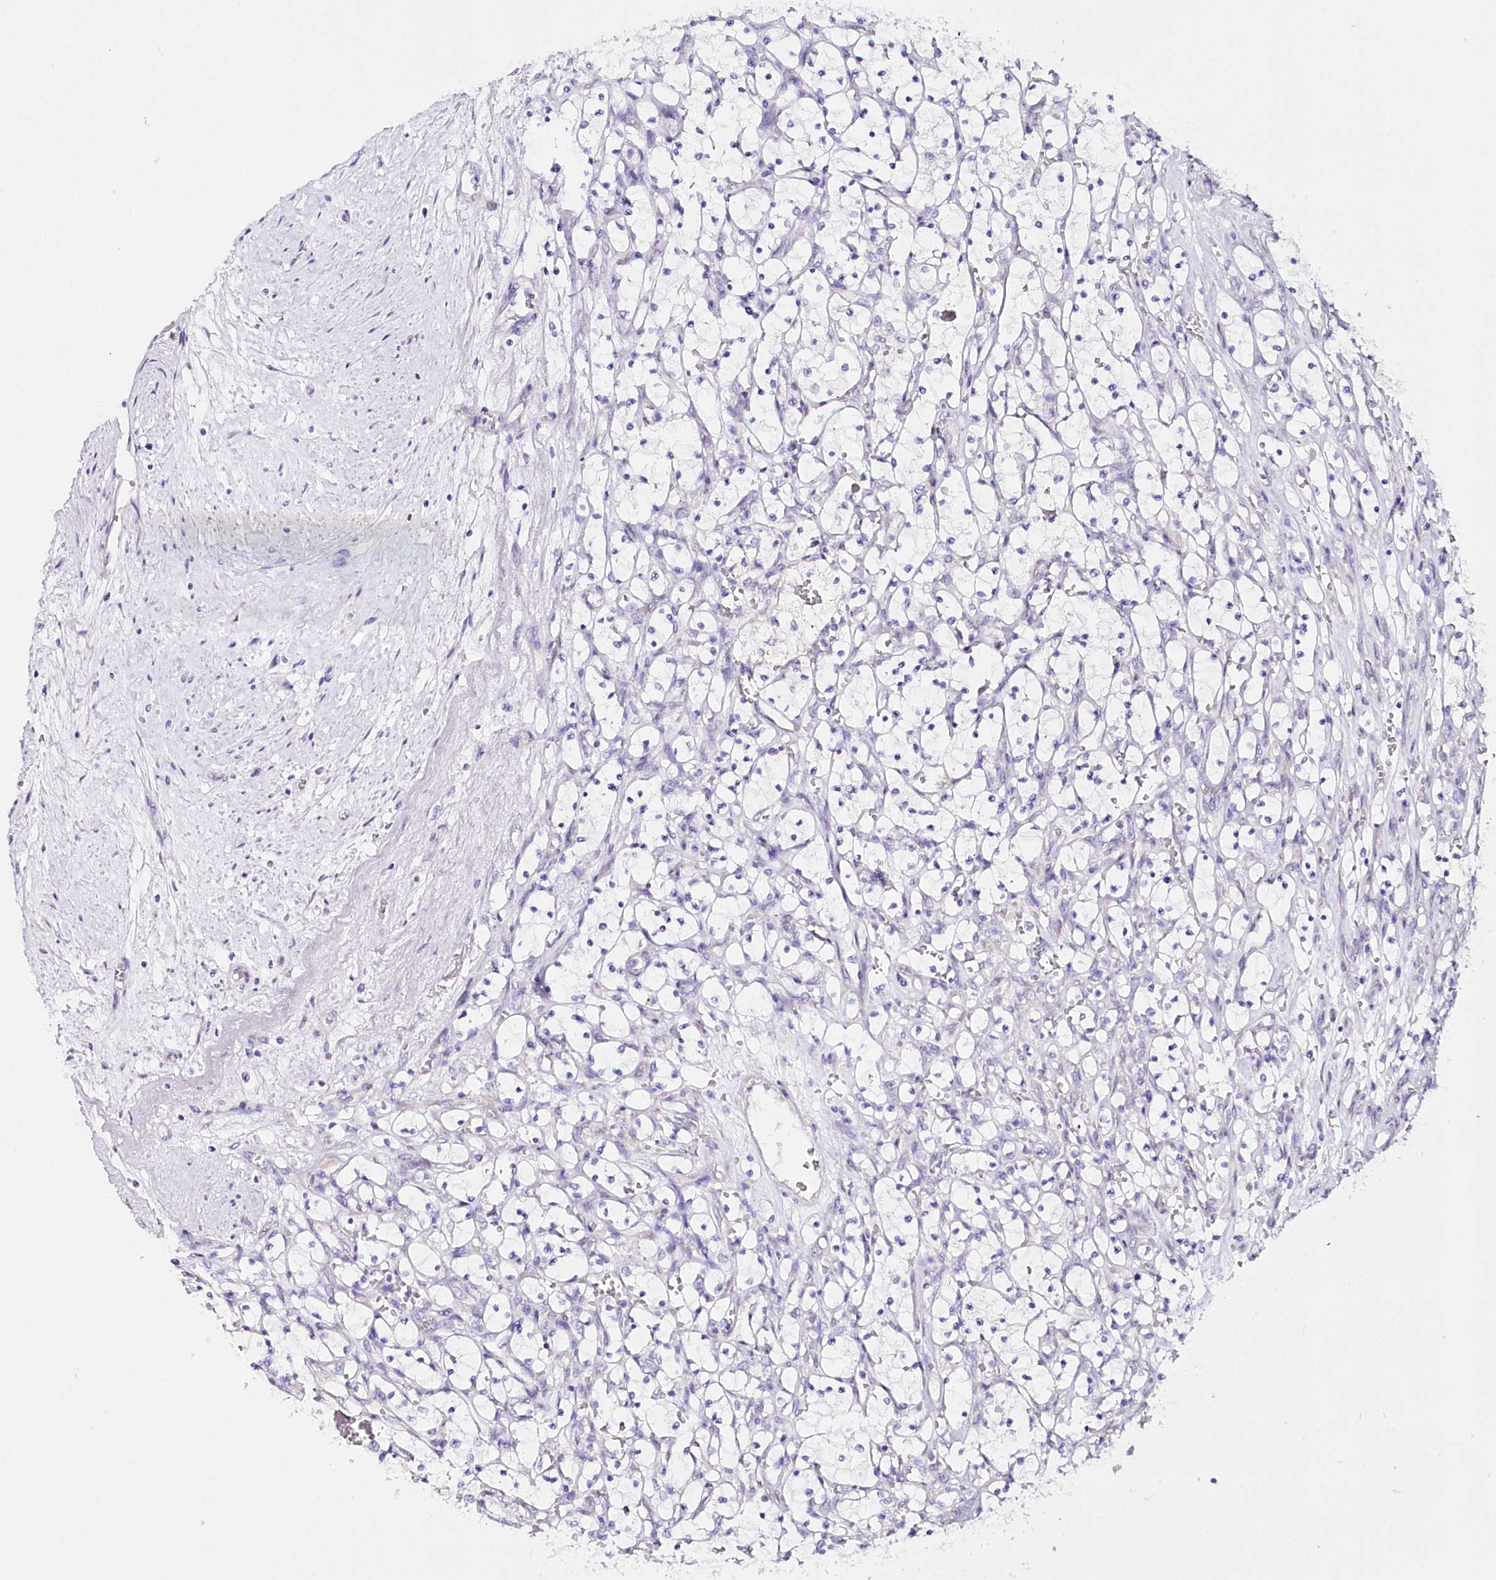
{"staining": {"intensity": "negative", "quantity": "none", "location": "none"}, "tissue": "renal cancer", "cell_type": "Tumor cells", "image_type": "cancer", "snomed": [{"axis": "morphology", "description": "Adenocarcinoma, NOS"}, {"axis": "topography", "description": "Kidney"}], "caption": "Immunohistochemistry (IHC) micrograph of human renal adenocarcinoma stained for a protein (brown), which reveals no staining in tumor cells.", "gene": "CSN3", "patient": {"sex": "female", "age": 69}}